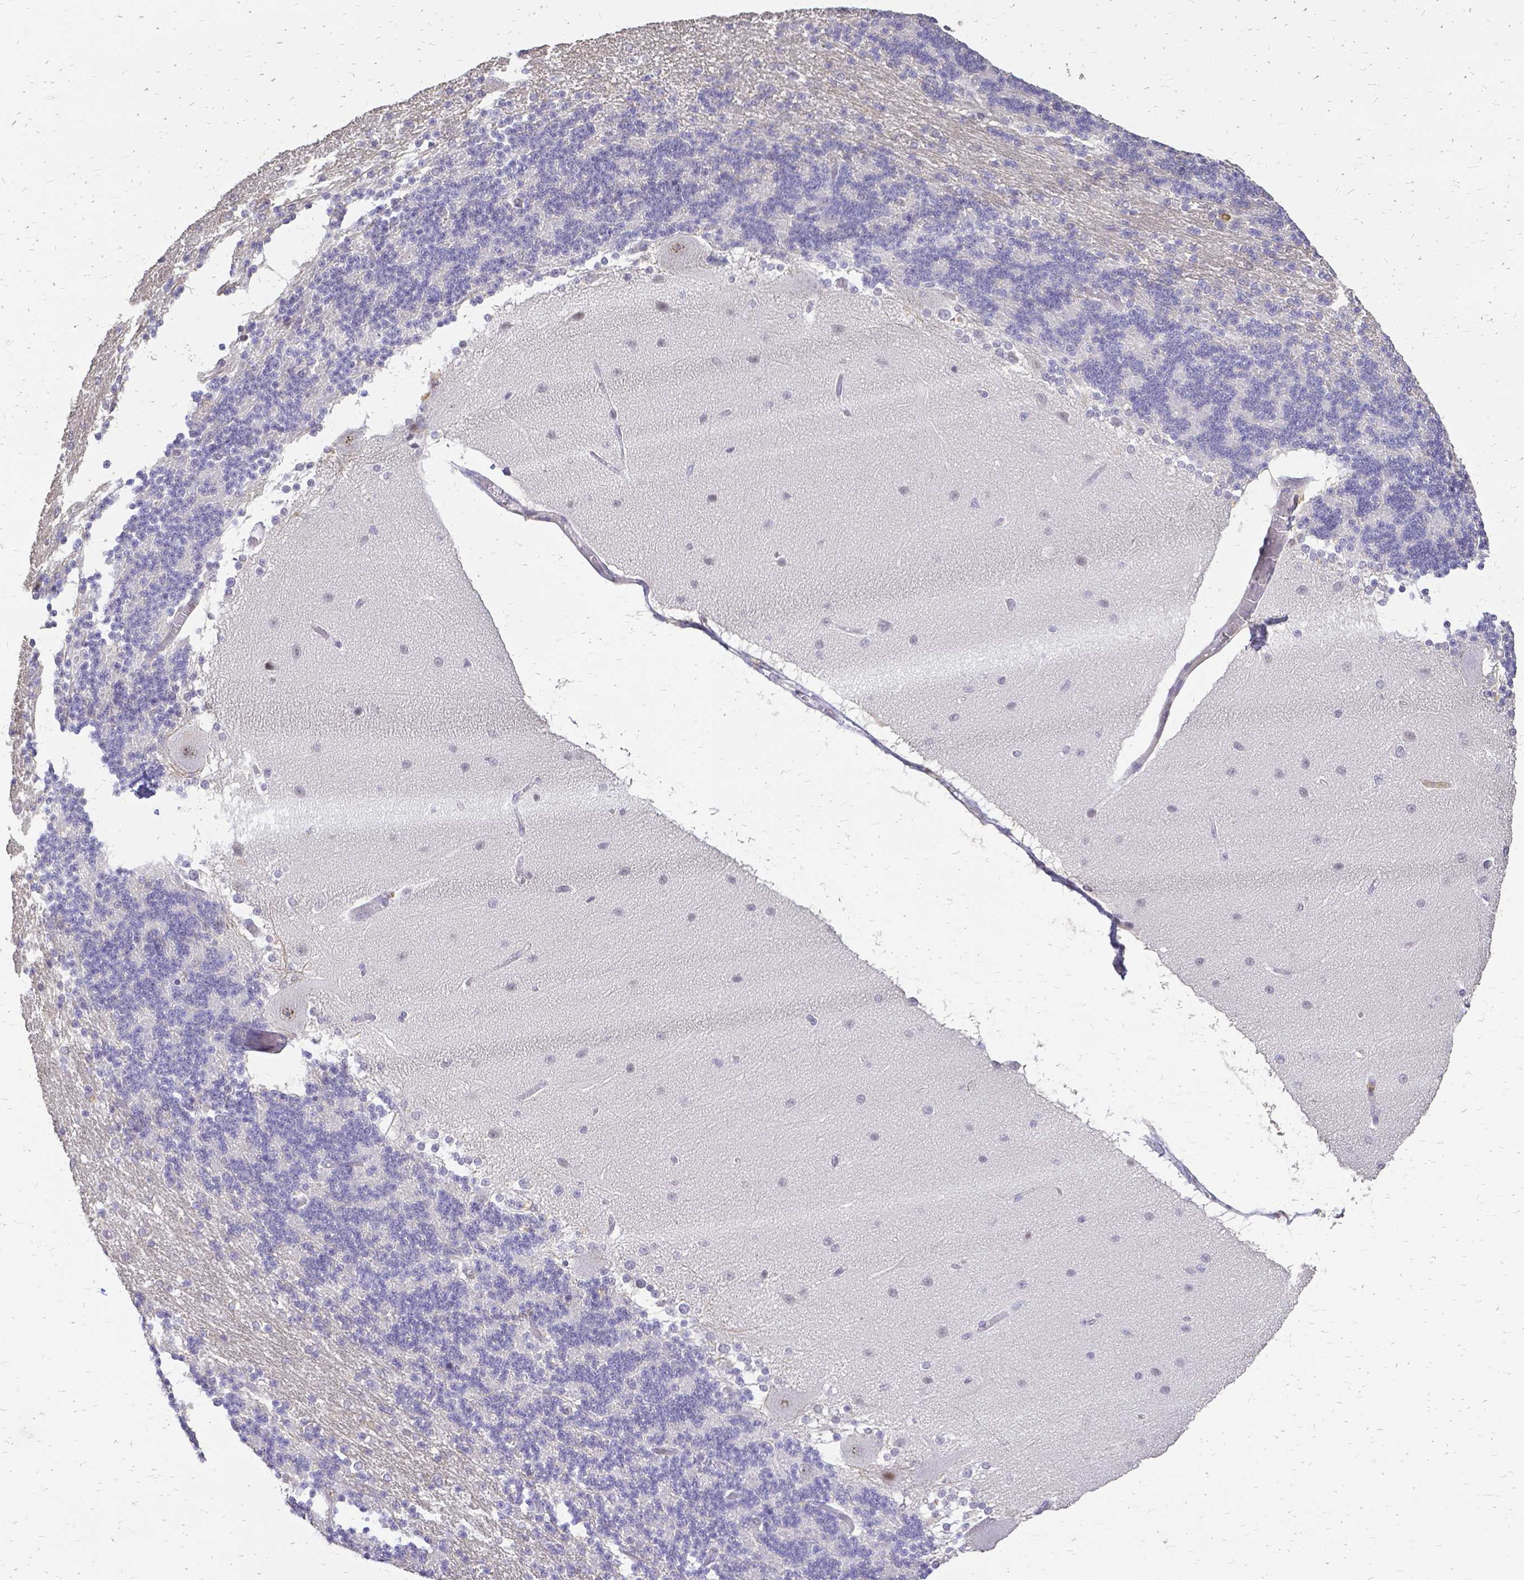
{"staining": {"intensity": "negative", "quantity": "none", "location": "none"}, "tissue": "cerebellum", "cell_type": "Cells in granular layer", "image_type": "normal", "snomed": [{"axis": "morphology", "description": "Normal tissue, NOS"}, {"axis": "topography", "description": "Cerebellum"}], "caption": "Immunohistochemistry of benign cerebellum reveals no positivity in cells in granular layer.", "gene": "CIB1", "patient": {"sex": "female", "age": 54}}